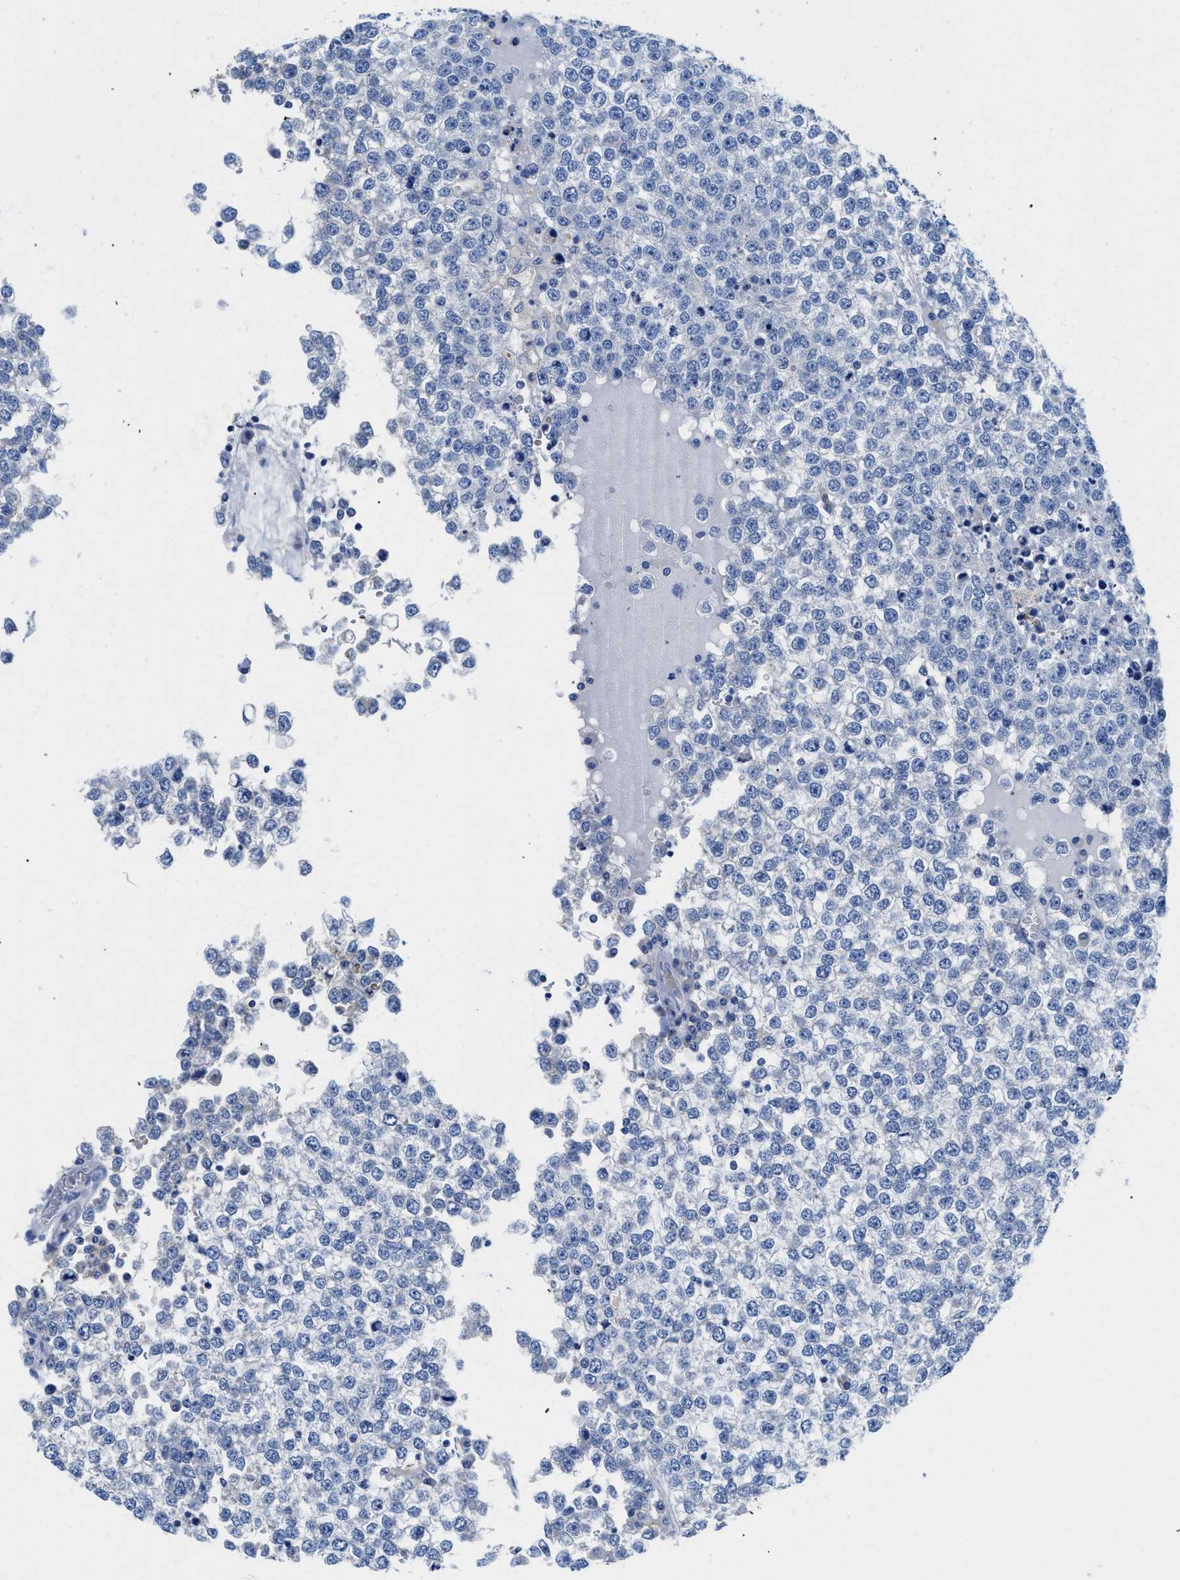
{"staining": {"intensity": "negative", "quantity": "none", "location": "none"}, "tissue": "testis cancer", "cell_type": "Tumor cells", "image_type": "cancer", "snomed": [{"axis": "morphology", "description": "Seminoma, NOS"}, {"axis": "topography", "description": "Testis"}], "caption": "A high-resolution histopathology image shows immunohistochemistry (IHC) staining of testis seminoma, which exhibits no significant expression in tumor cells.", "gene": "NEB", "patient": {"sex": "male", "age": 65}}